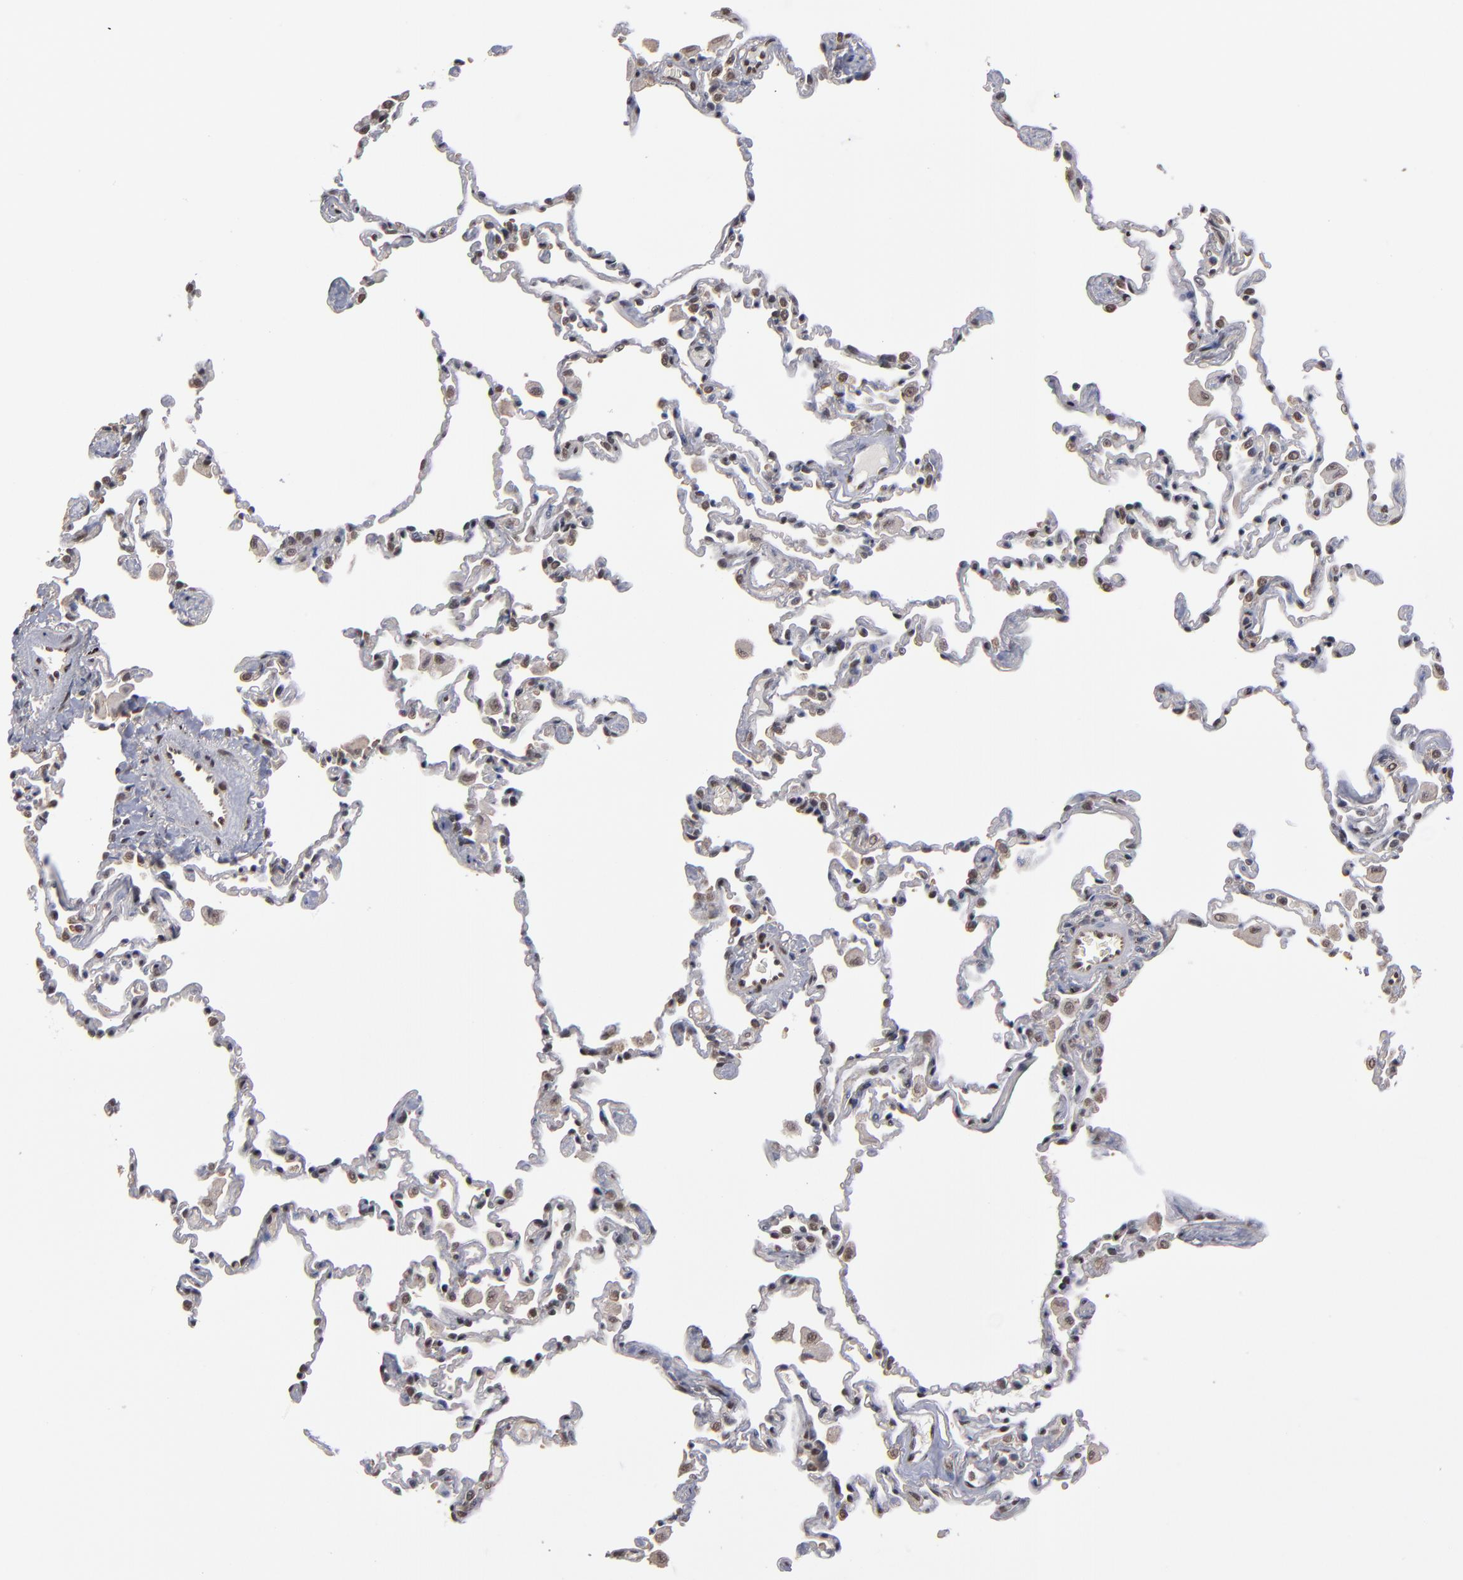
{"staining": {"intensity": "weak", "quantity": "25%-75%", "location": "nuclear"}, "tissue": "lung", "cell_type": "Alveolar cells", "image_type": "normal", "snomed": [{"axis": "morphology", "description": "Normal tissue, NOS"}, {"axis": "topography", "description": "Lung"}], "caption": "Immunohistochemistry photomicrograph of normal human lung stained for a protein (brown), which reveals low levels of weak nuclear positivity in about 25%-75% of alveolar cells.", "gene": "HUWE1", "patient": {"sex": "male", "age": 59}}